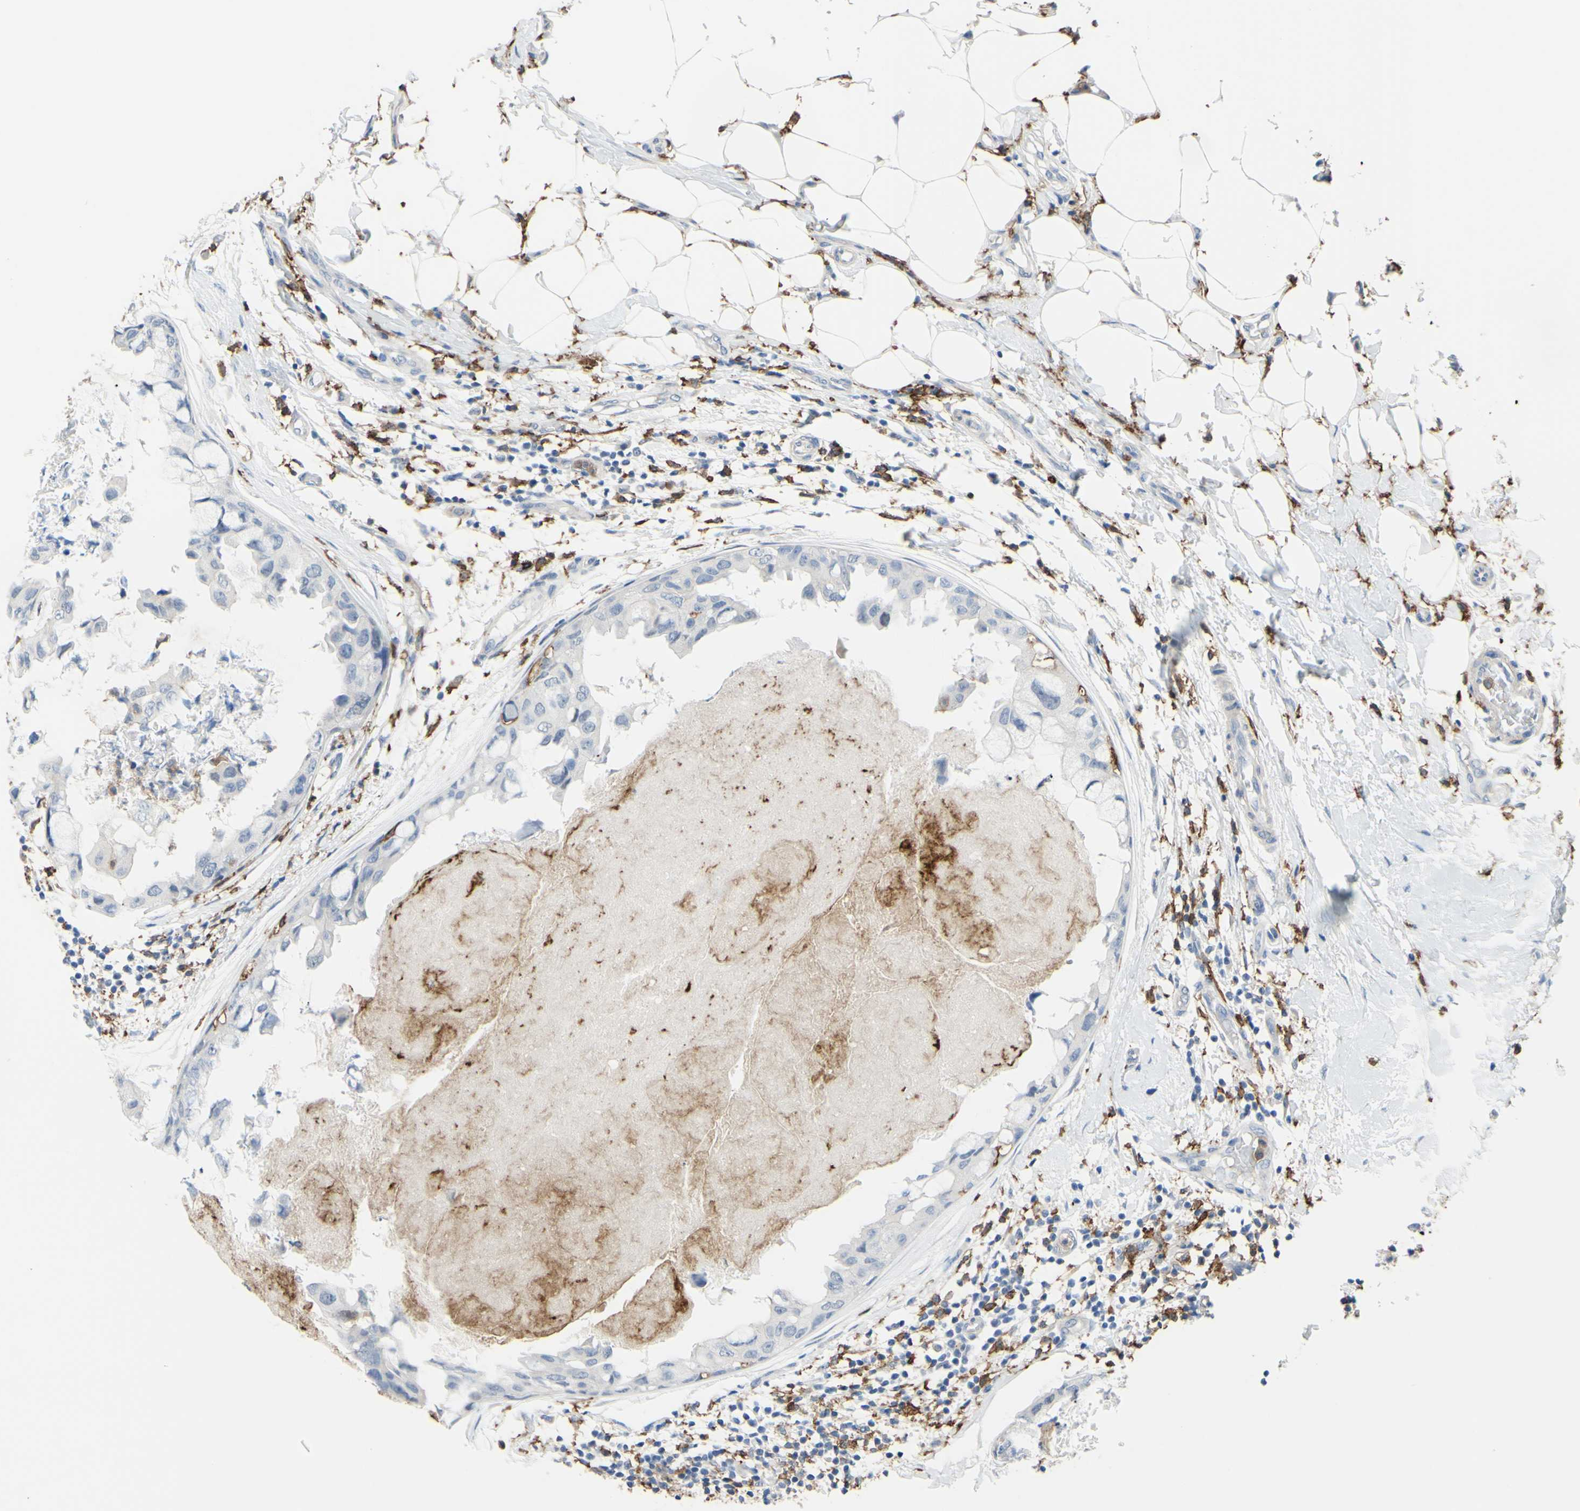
{"staining": {"intensity": "negative", "quantity": "none", "location": "none"}, "tissue": "breast cancer", "cell_type": "Tumor cells", "image_type": "cancer", "snomed": [{"axis": "morphology", "description": "Duct carcinoma"}, {"axis": "topography", "description": "Breast"}], "caption": "Immunohistochemistry histopathology image of human breast cancer stained for a protein (brown), which demonstrates no expression in tumor cells. The staining is performed using DAB (3,3'-diaminobenzidine) brown chromogen with nuclei counter-stained in using hematoxylin.", "gene": "FCGR2A", "patient": {"sex": "female", "age": 40}}